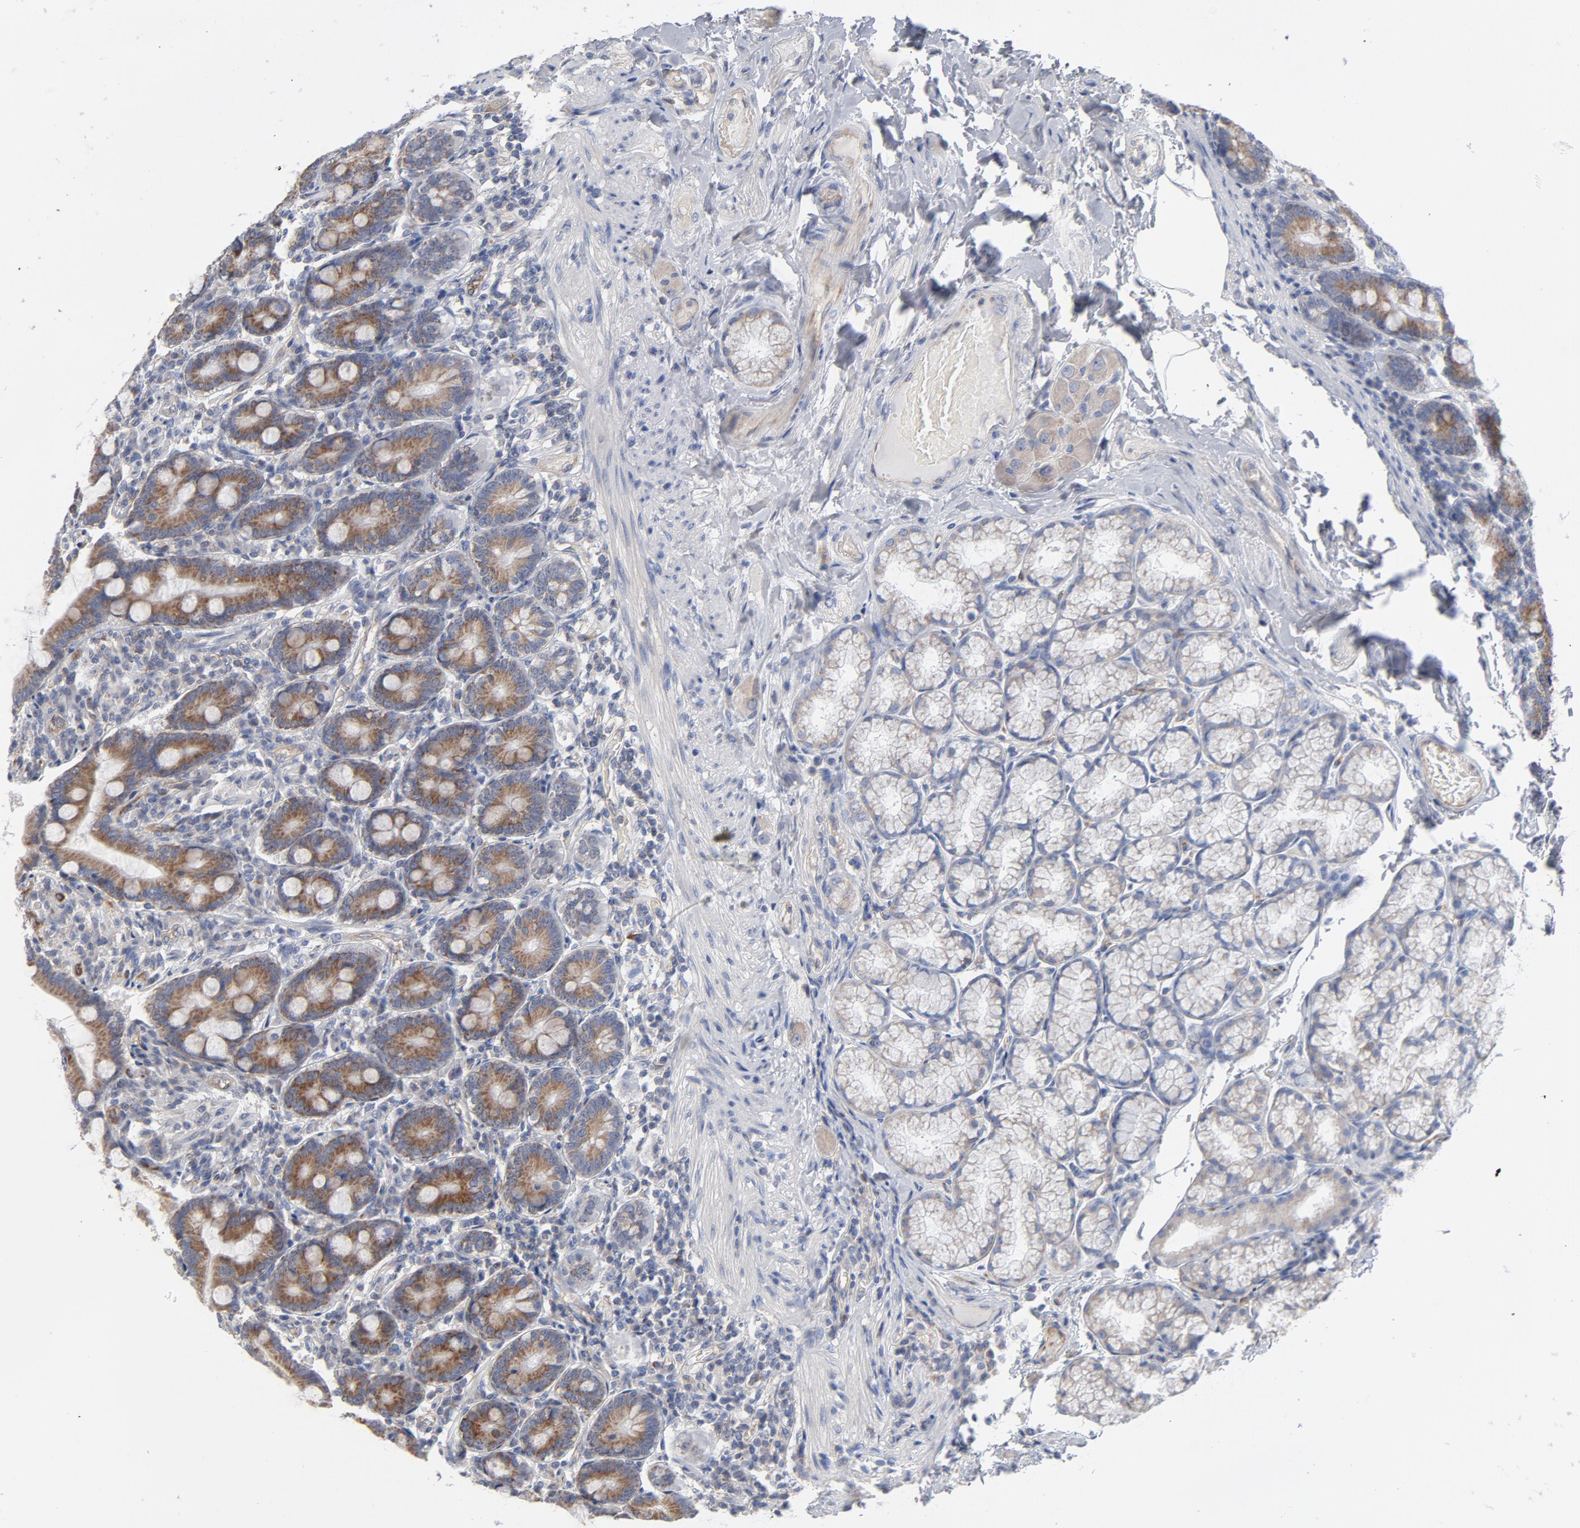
{"staining": {"intensity": "moderate", "quantity": ">75%", "location": "cytoplasmic/membranous"}, "tissue": "duodenum", "cell_type": "Glandular cells", "image_type": "normal", "snomed": [{"axis": "morphology", "description": "Normal tissue, NOS"}, {"axis": "topography", "description": "Duodenum"}], "caption": "This photomicrograph demonstrates immunohistochemistry staining of unremarkable duodenum, with medium moderate cytoplasmic/membranous positivity in about >75% of glandular cells.", "gene": "OXA1L", "patient": {"sex": "female", "age": 64}}